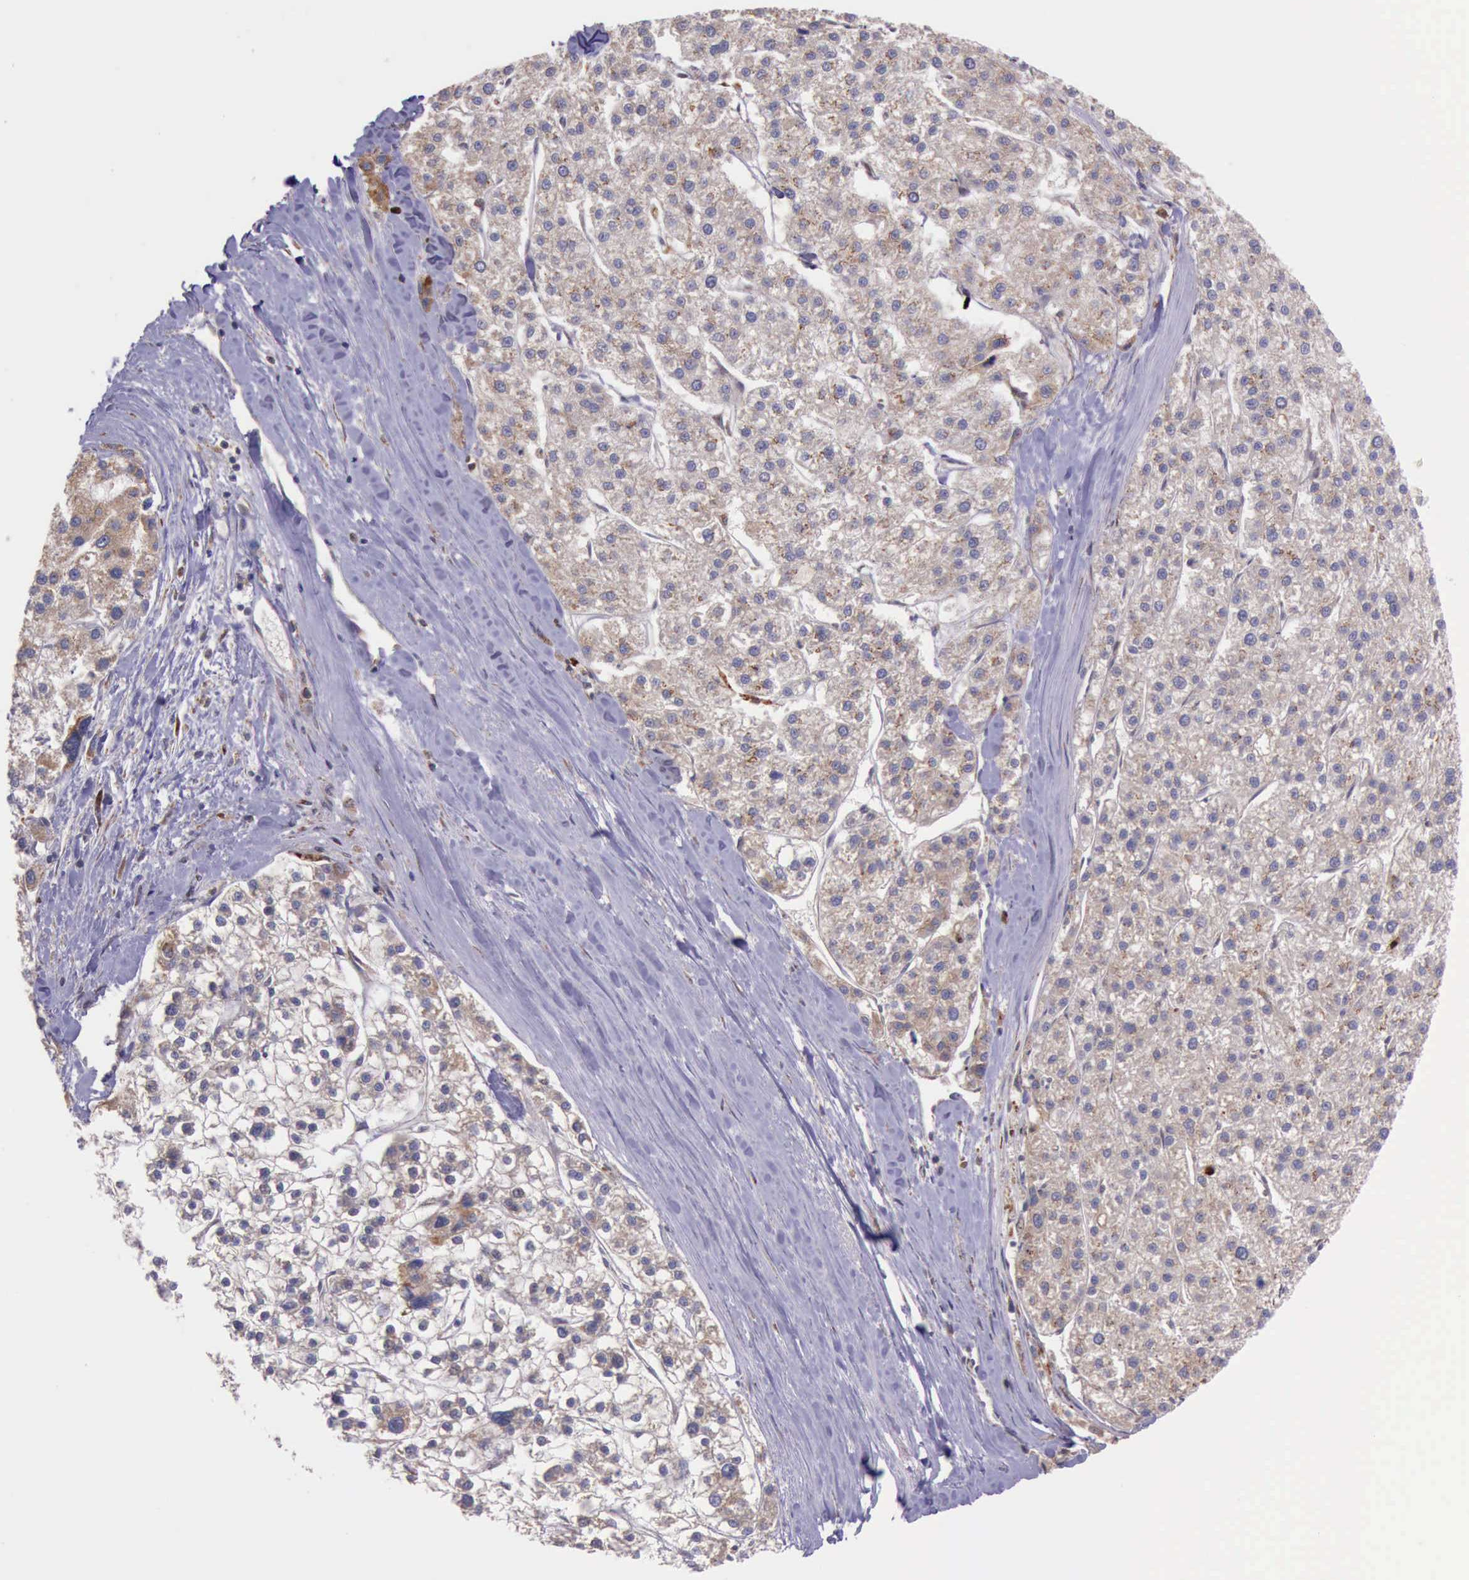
{"staining": {"intensity": "weak", "quantity": "<25%", "location": "cytoplasmic/membranous"}, "tissue": "liver cancer", "cell_type": "Tumor cells", "image_type": "cancer", "snomed": [{"axis": "morphology", "description": "Carcinoma, Hepatocellular, NOS"}, {"axis": "topography", "description": "Liver"}], "caption": "A histopathology image of liver hepatocellular carcinoma stained for a protein displays no brown staining in tumor cells.", "gene": "ARMCX3", "patient": {"sex": "female", "age": 85}}